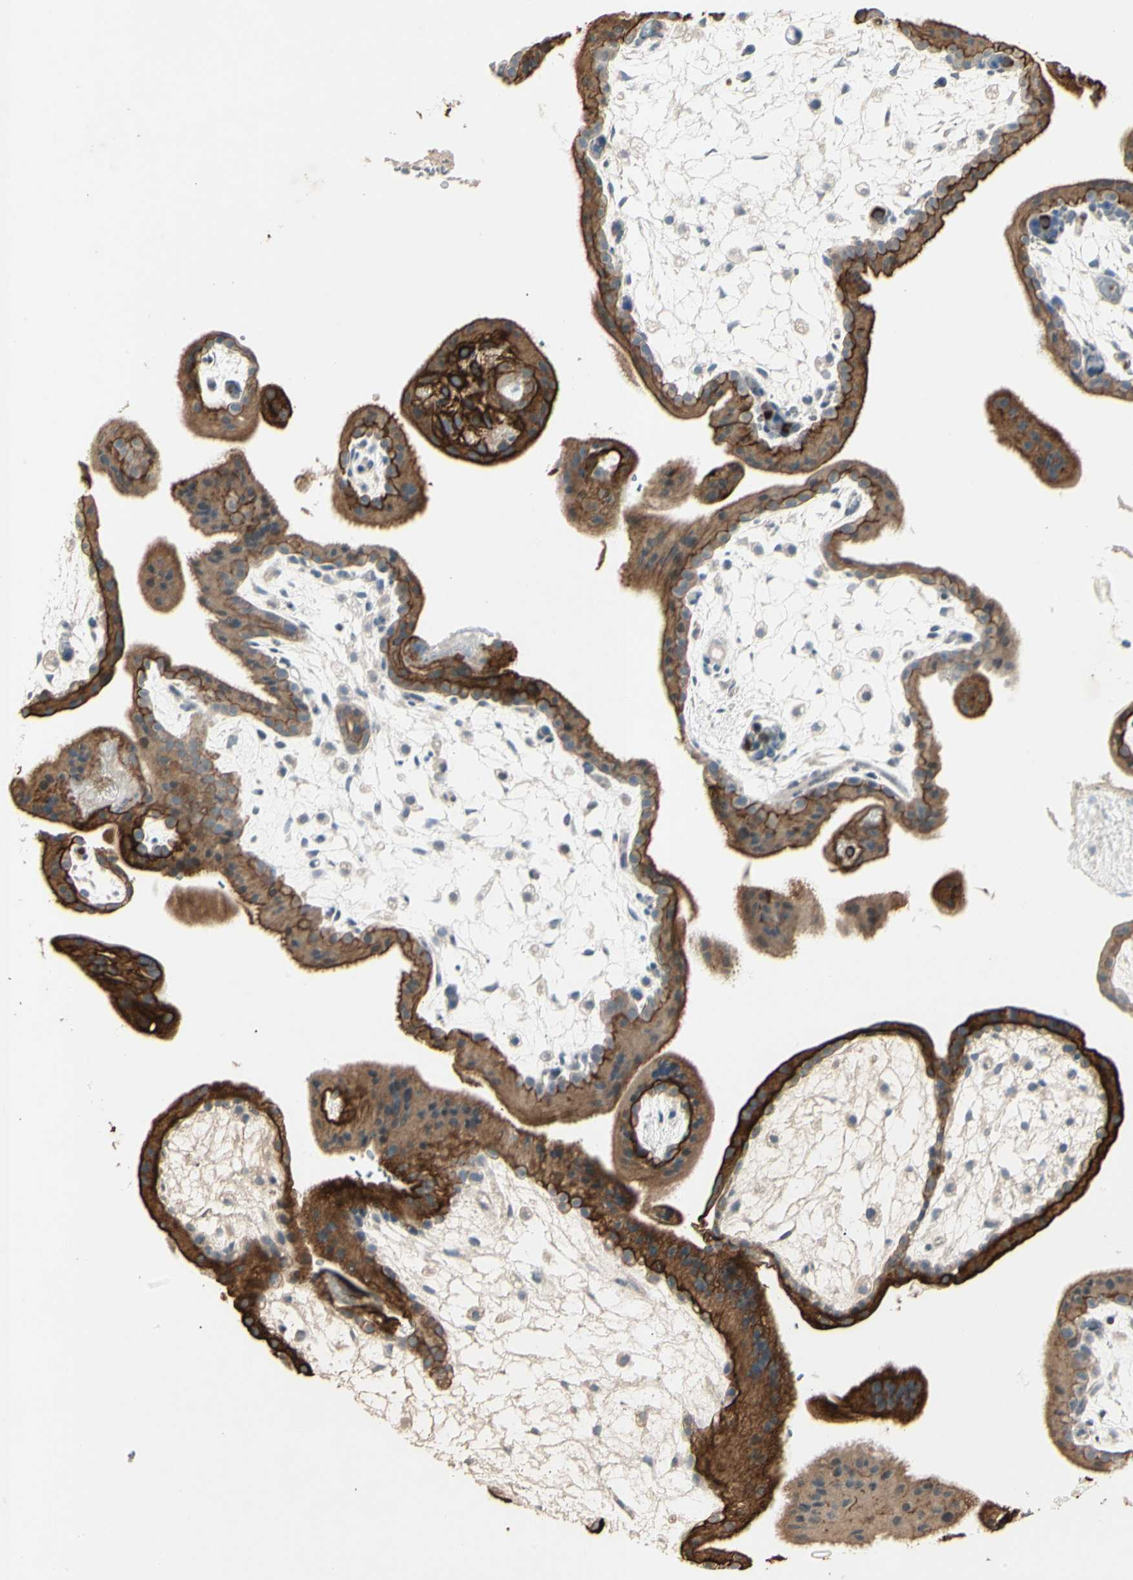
{"staining": {"intensity": "negative", "quantity": "none", "location": "none"}, "tissue": "placenta", "cell_type": "Decidual cells", "image_type": "normal", "snomed": [{"axis": "morphology", "description": "Normal tissue, NOS"}, {"axis": "topography", "description": "Placenta"}], "caption": "IHC histopathology image of benign placenta stained for a protein (brown), which displays no positivity in decidual cells. Brightfield microscopy of immunohistochemistry (IHC) stained with DAB (3,3'-diaminobenzidine) (brown) and hematoxylin (blue), captured at high magnification.", "gene": "SKIL", "patient": {"sex": "female", "age": 35}}